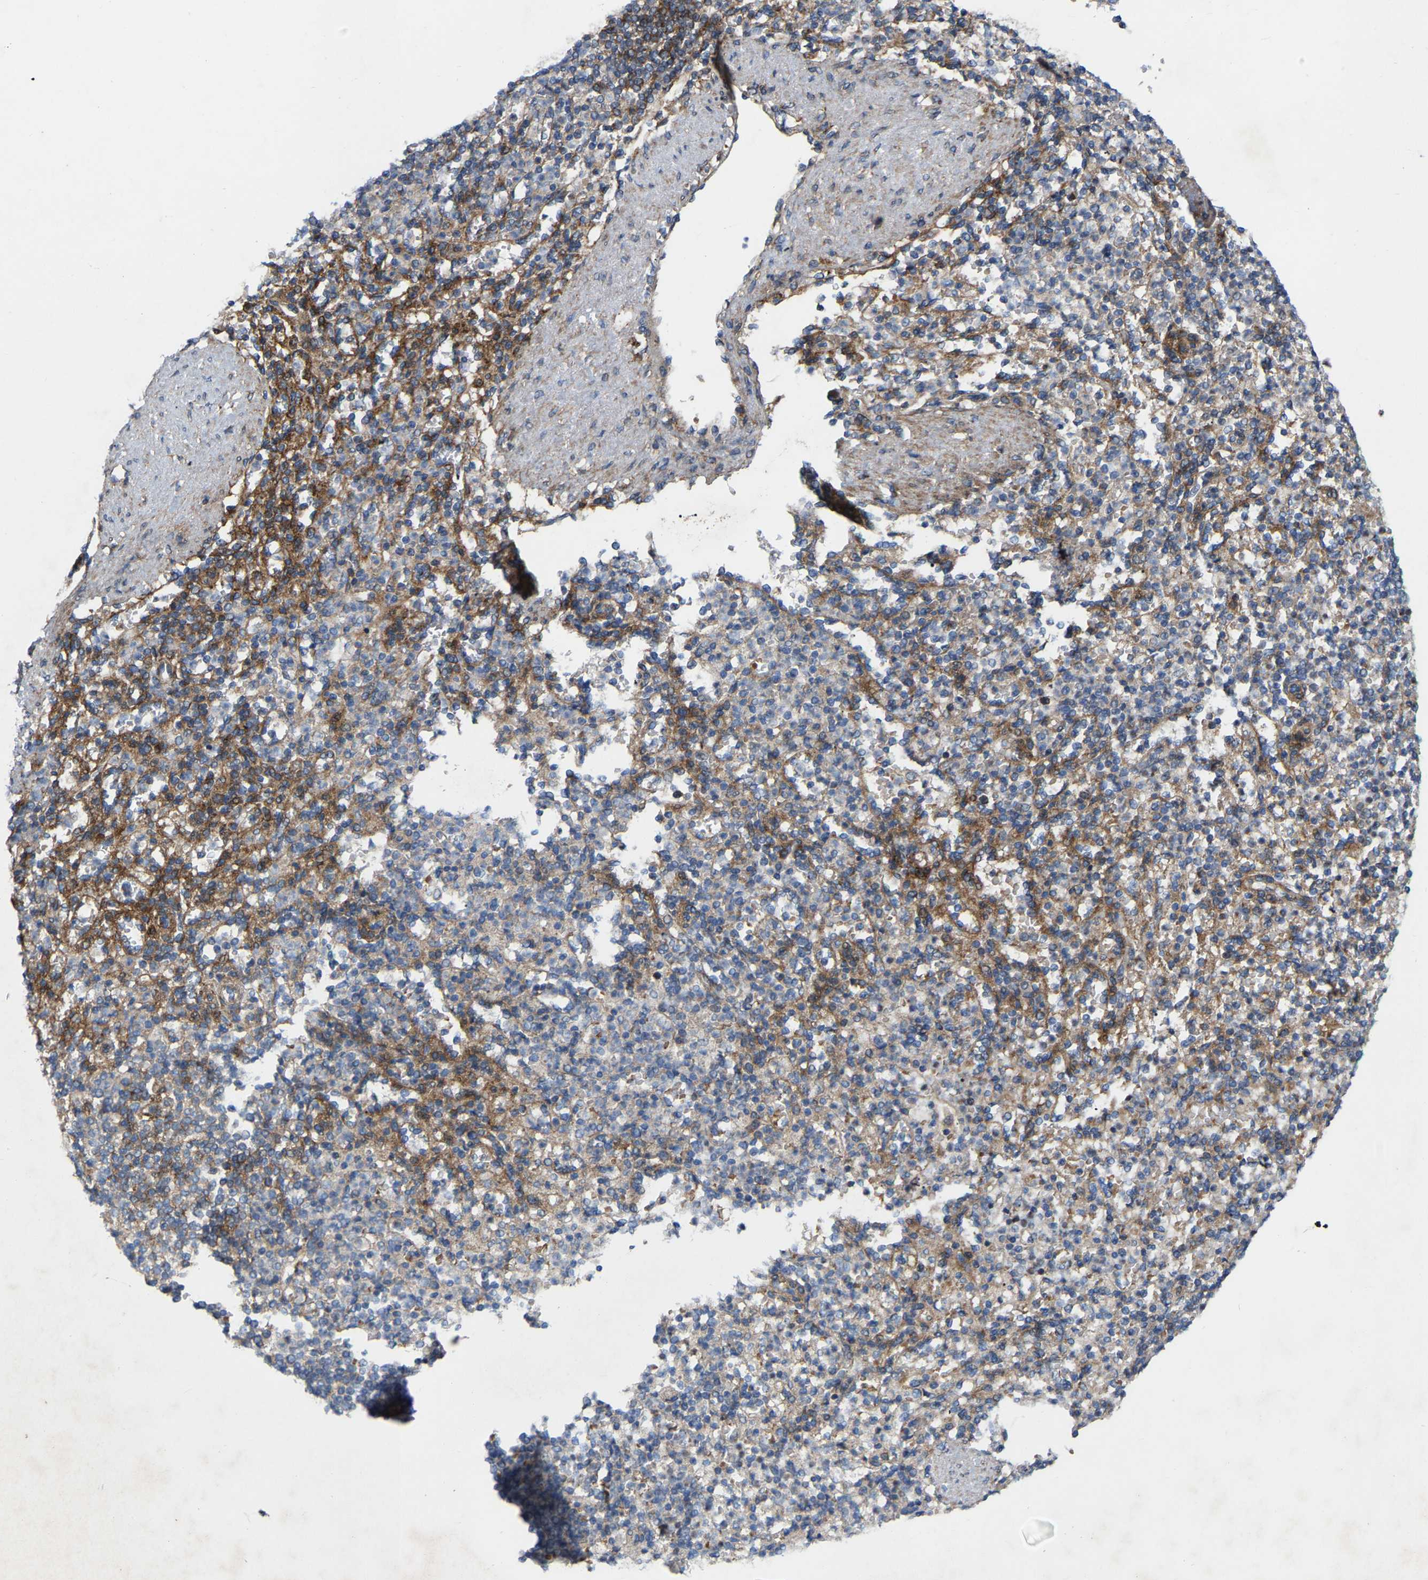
{"staining": {"intensity": "moderate", "quantity": "25%-75%", "location": "cytoplasmic/membranous"}, "tissue": "spleen", "cell_type": "Cells in red pulp", "image_type": "normal", "snomed": [{"axis": "morphology", "description": "Normal tissue, NOS"}, {"axis": "topography", "description": "Spleen"}], "caption": "Protein analysis of benign spleen reveals moderate cytoplasmic/membranous expression in about 25%-75% of cells in red pulp.", "gene": "TOR1B", "patient": {"sex": "female", "age": 74}}